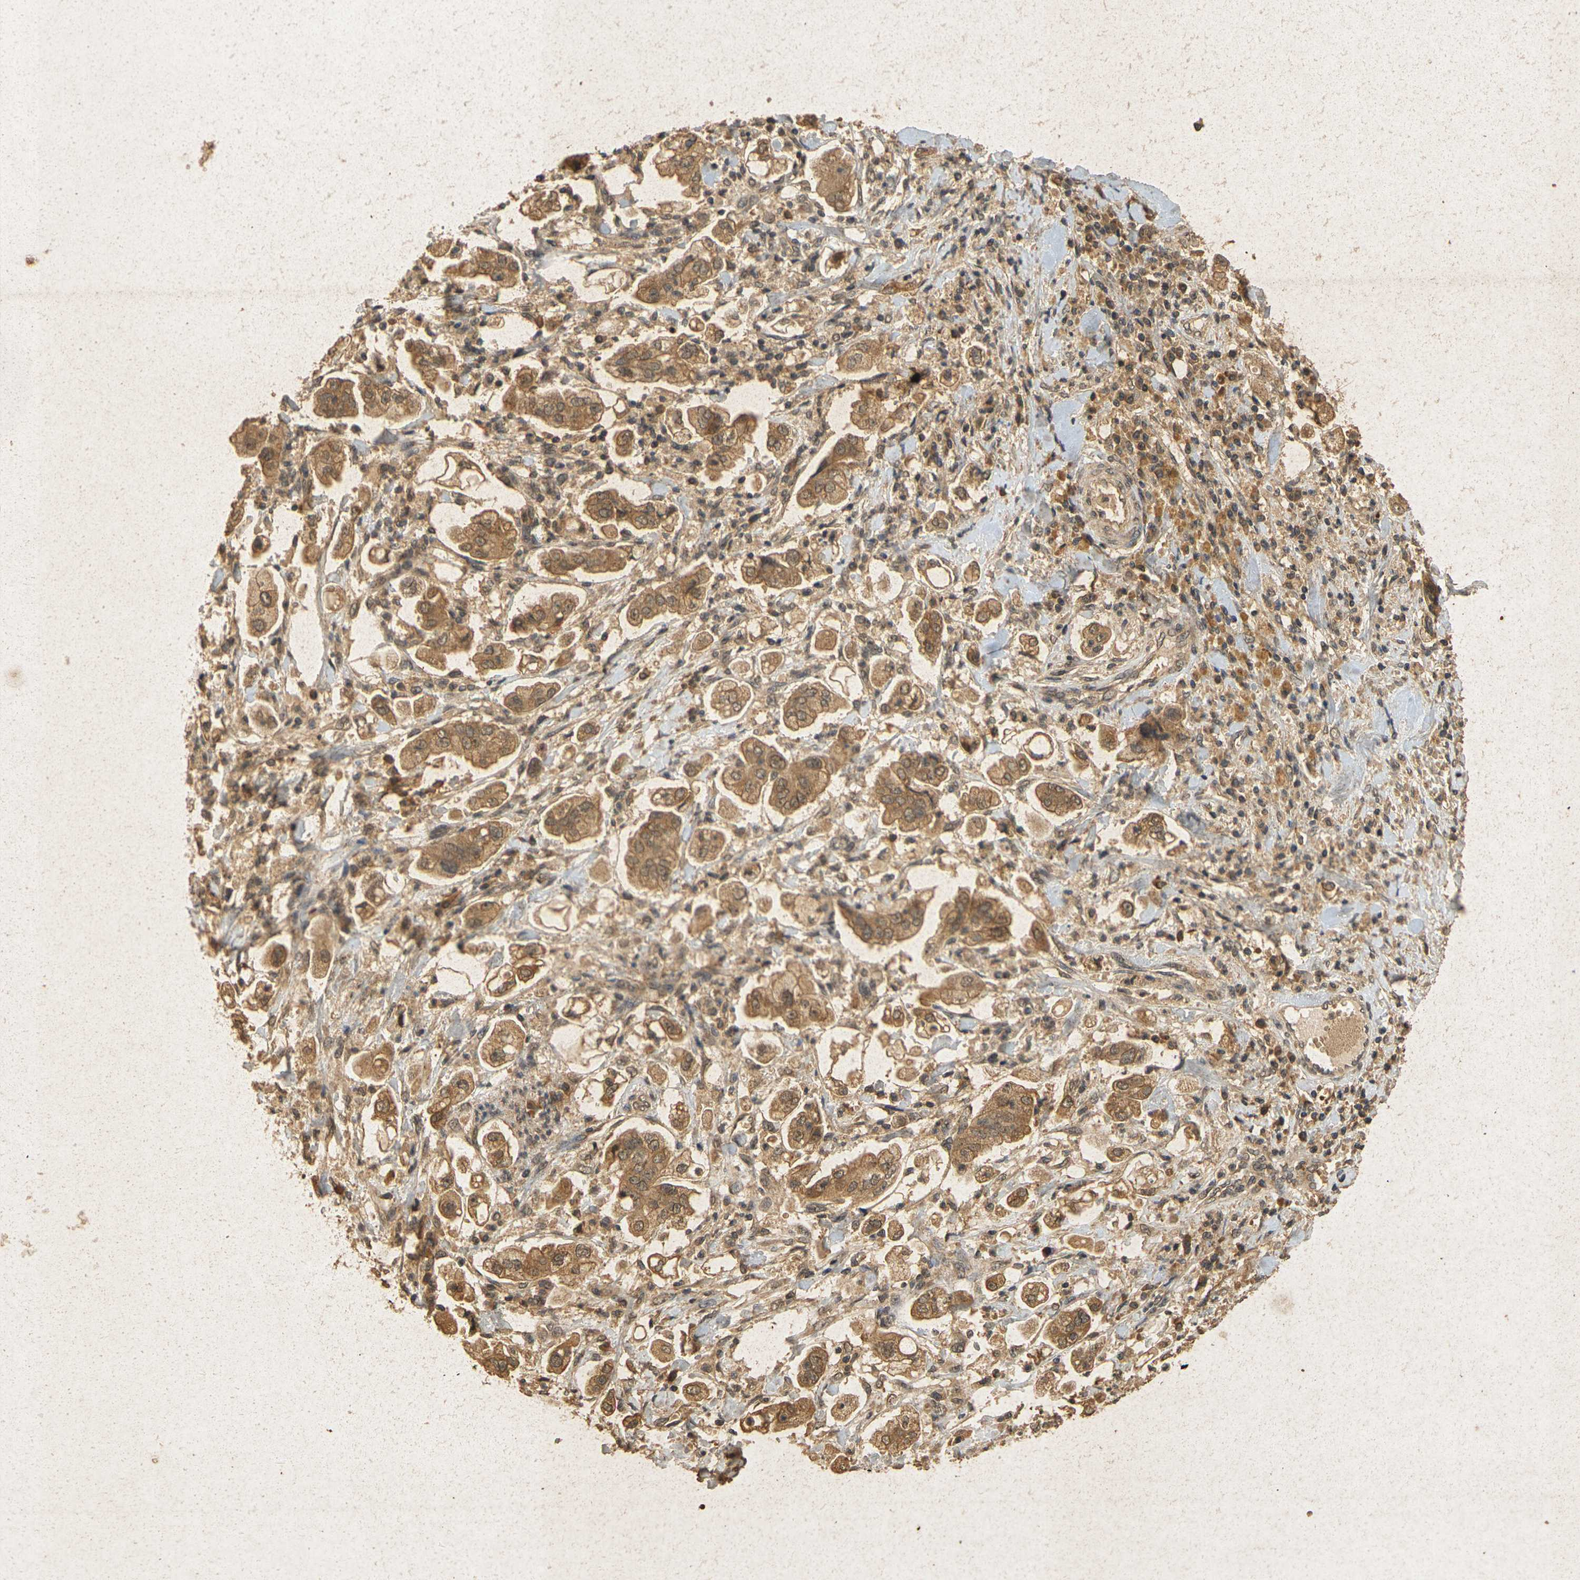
{"staining": {"intensity": "moderate", "quantity": ">75%", "location": "cytoplasmic/membranous"}, "tissue": "stomach cancer", "cell_type": "Tumor cells", "image_type": "cancer", "snomed": [{"axis": "morphology", "description": "Adenocarcinoma, NOS"}, {"axis": "topography", "description": "Stomach"}], "caption": "An image of stomach adenocarcinoma stained for a protein reveals moderate cytoplasmic/membranous brown staining in tumor cells. The protein of interest is shown in brown color, while the nuclei are stained blue.", "gene": "ERN1", "patient": {"sex": "male", "age": 62}}